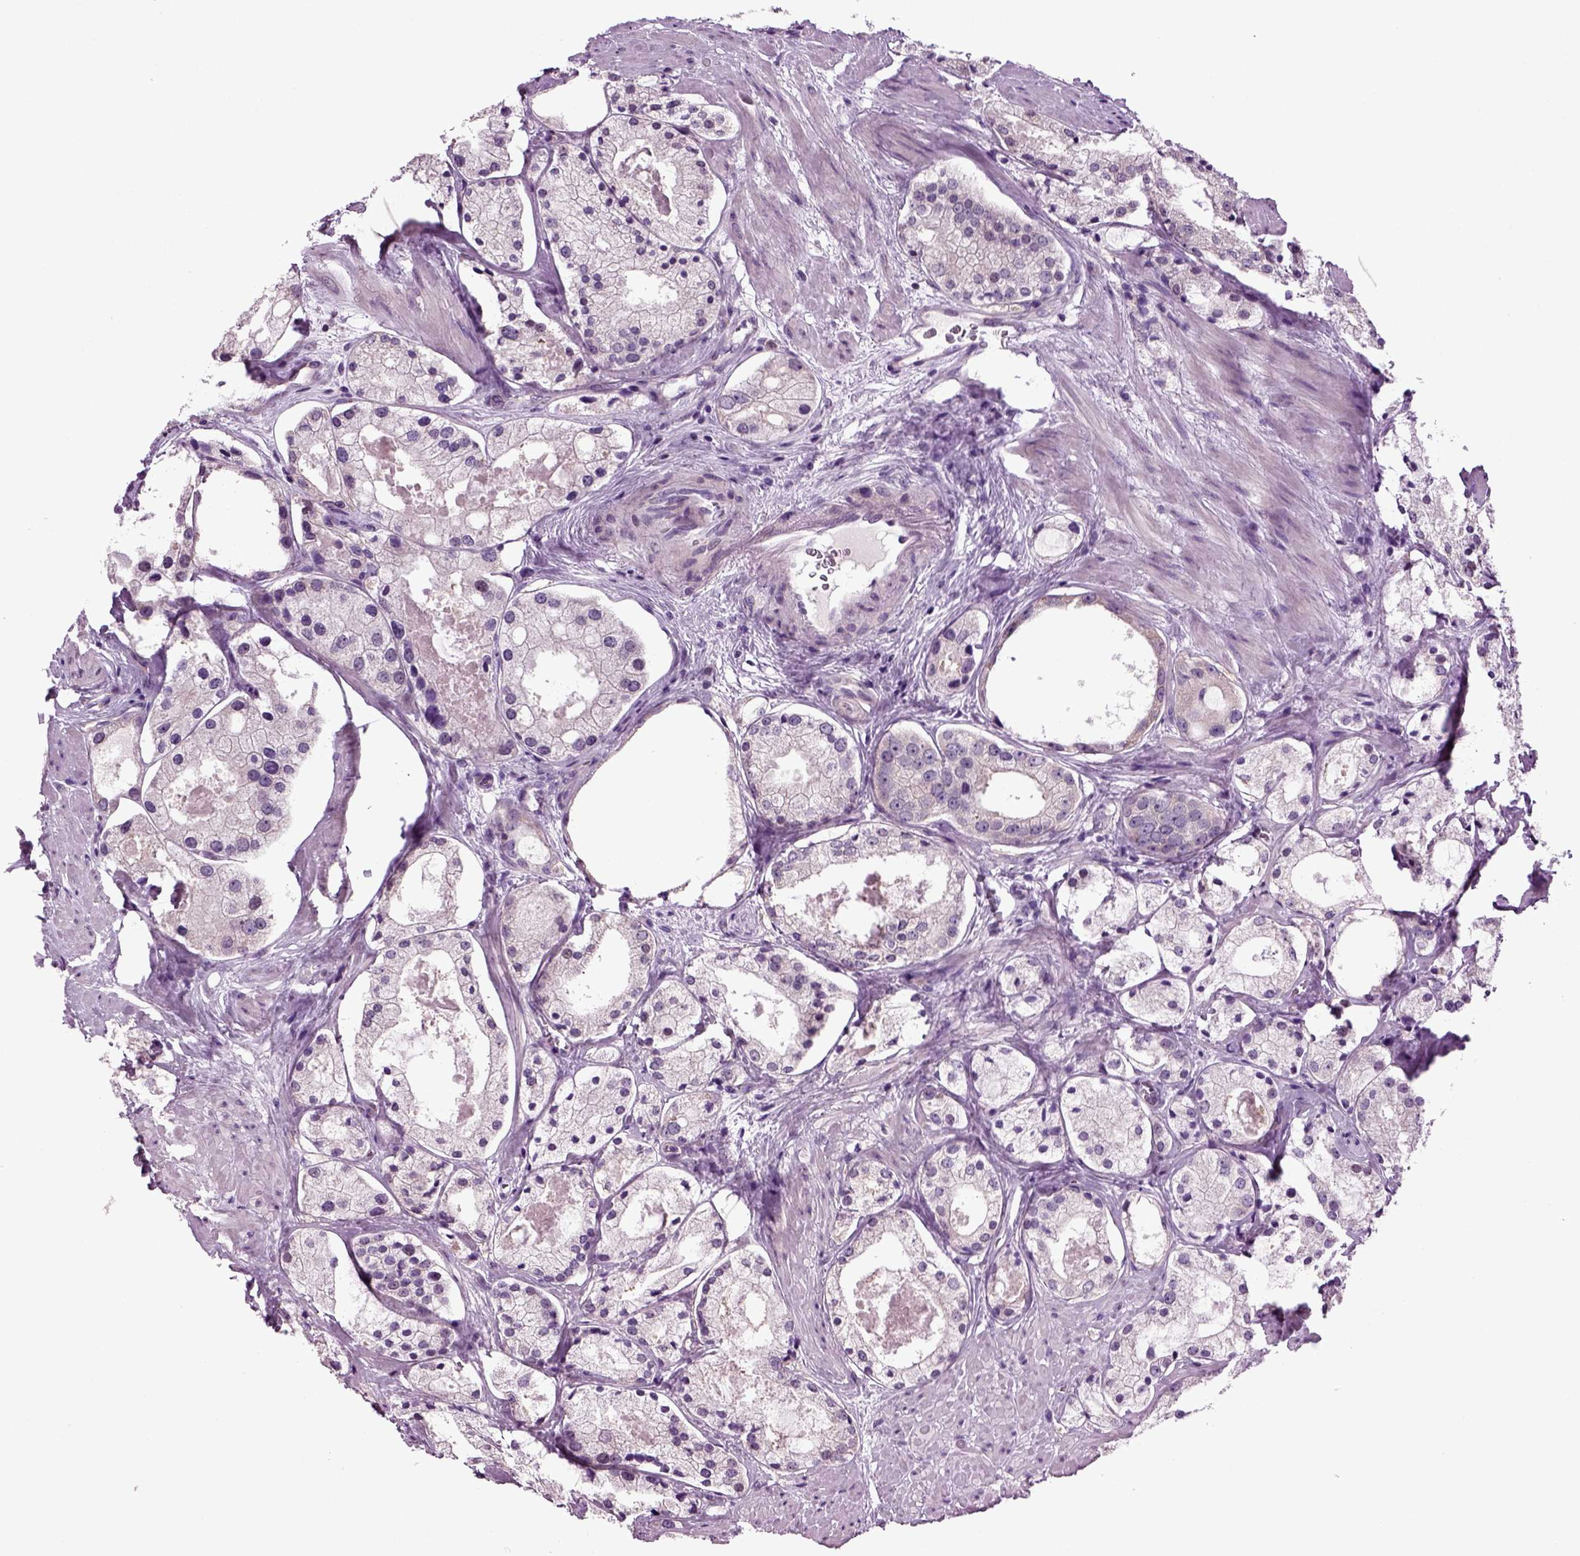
{"staining": {"intensity": "negative", "quantity": "none", "location": "none"}, "tissue": "prostate cancer", "cell_type": "Tumor cells", "image_type": "cancer", "snomed": [{"axis": "morphology", "description": "Adenocarcinoma, NOS"}, {"axis": "morphology", "description": "Adenocarcinoma, High grade"}, {"axis": "topography", "description": "Prostate"}], "caption": "Prostate cancer (high-grade adenocarcinoma) was stained to show a protein in brown. There is no significant positivity in tumor cells.", "gene": "PLCH2", "patient": {"sex": "male", "age": 64}}